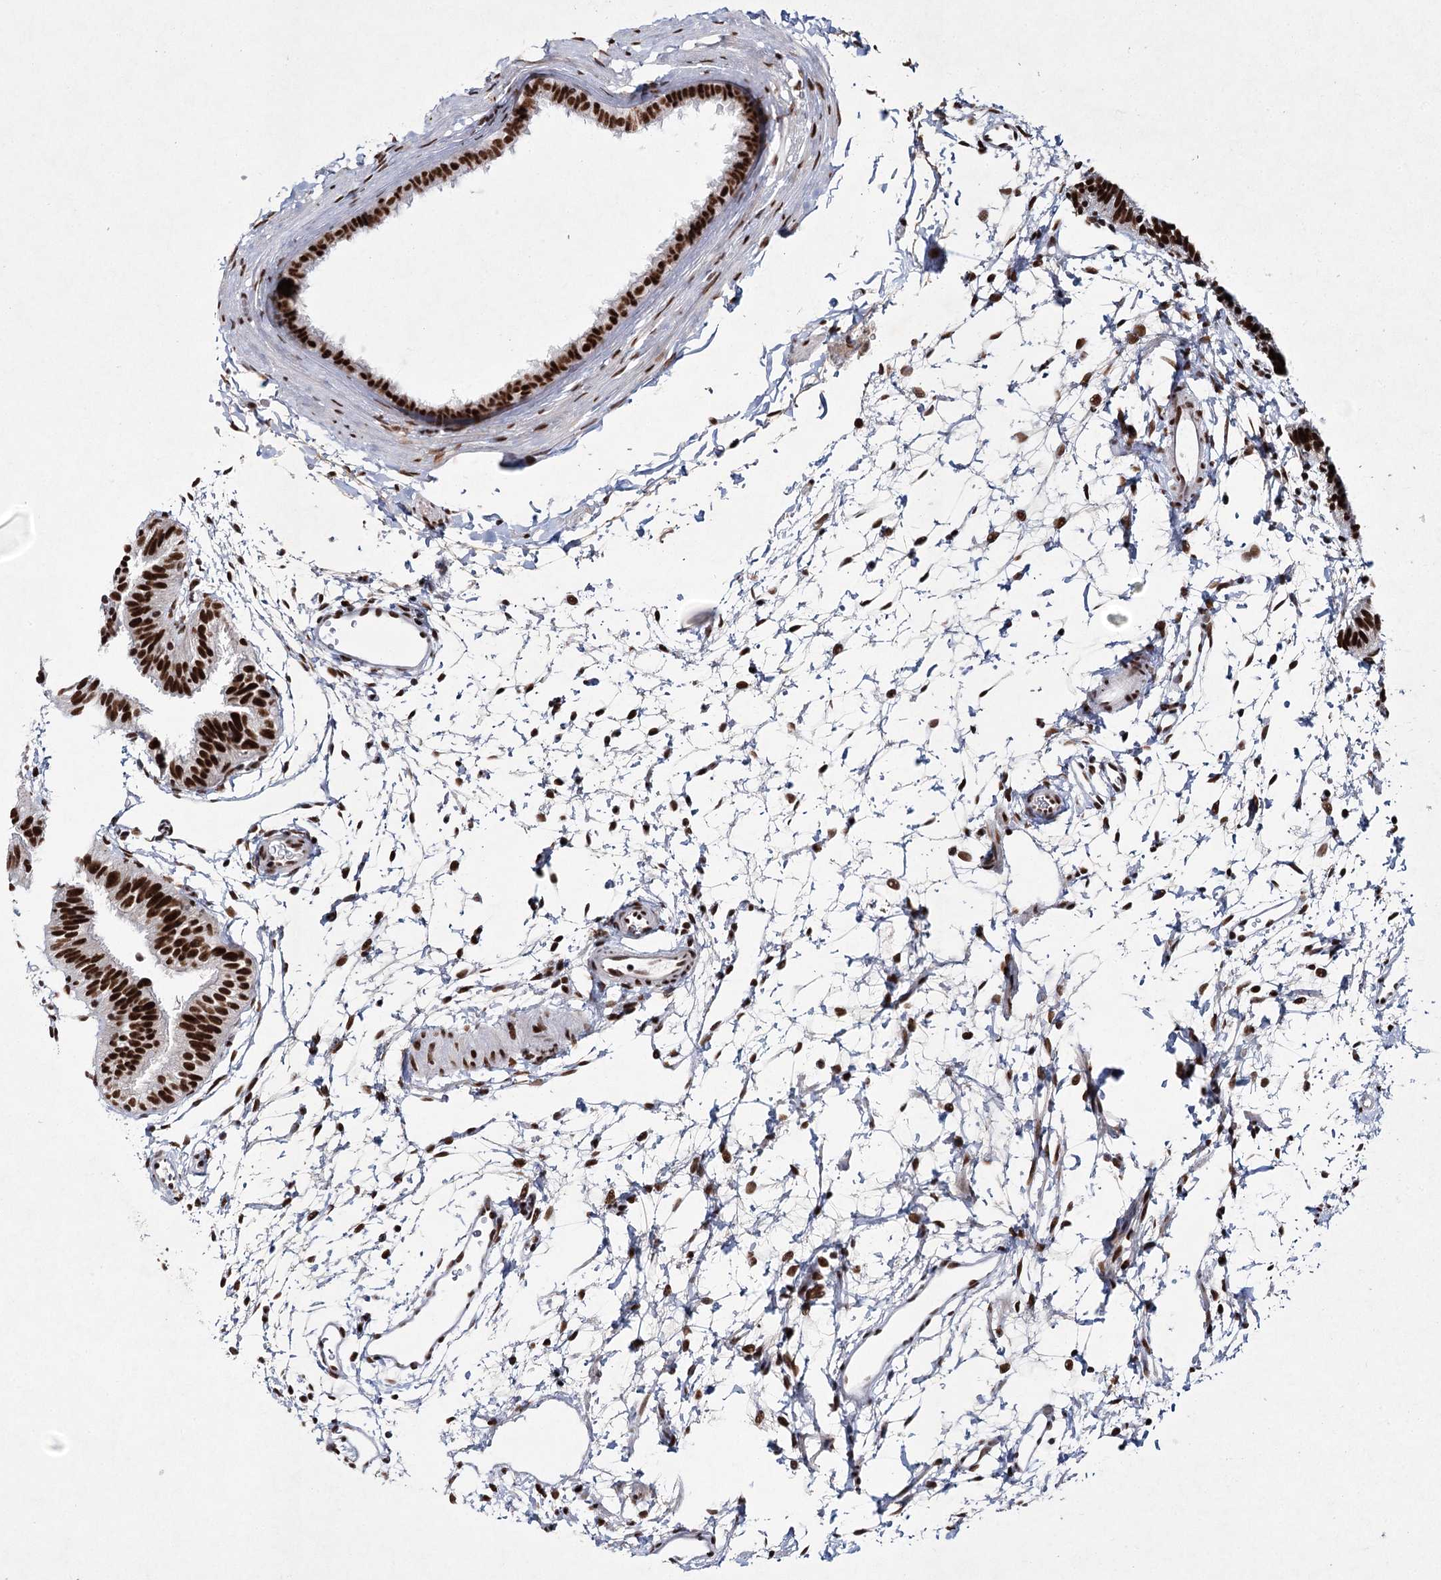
{"staining": {"intensity": "strong", "quantity": ">75%", "location": "nuclear"}, "tissue": "fallopian tube", "cell_type": "Glandular cells", "image_type": "normal", "snomed": [{"axis": "morphology", "description": "Normal tissue, NOS"}, {"axis": "topography", "description": "Fallopian tube"}], "caption": "This histopathology image demonstrates unremarkable fallopian tube stained with immunohistochemistry to label a protein in brown. The nuclear of glandular cells show strong positivity for the protein. Nuclei are counter-stained blue.", "gene": "SCAF8", "patient": {"sex": "female", "age": 35}}